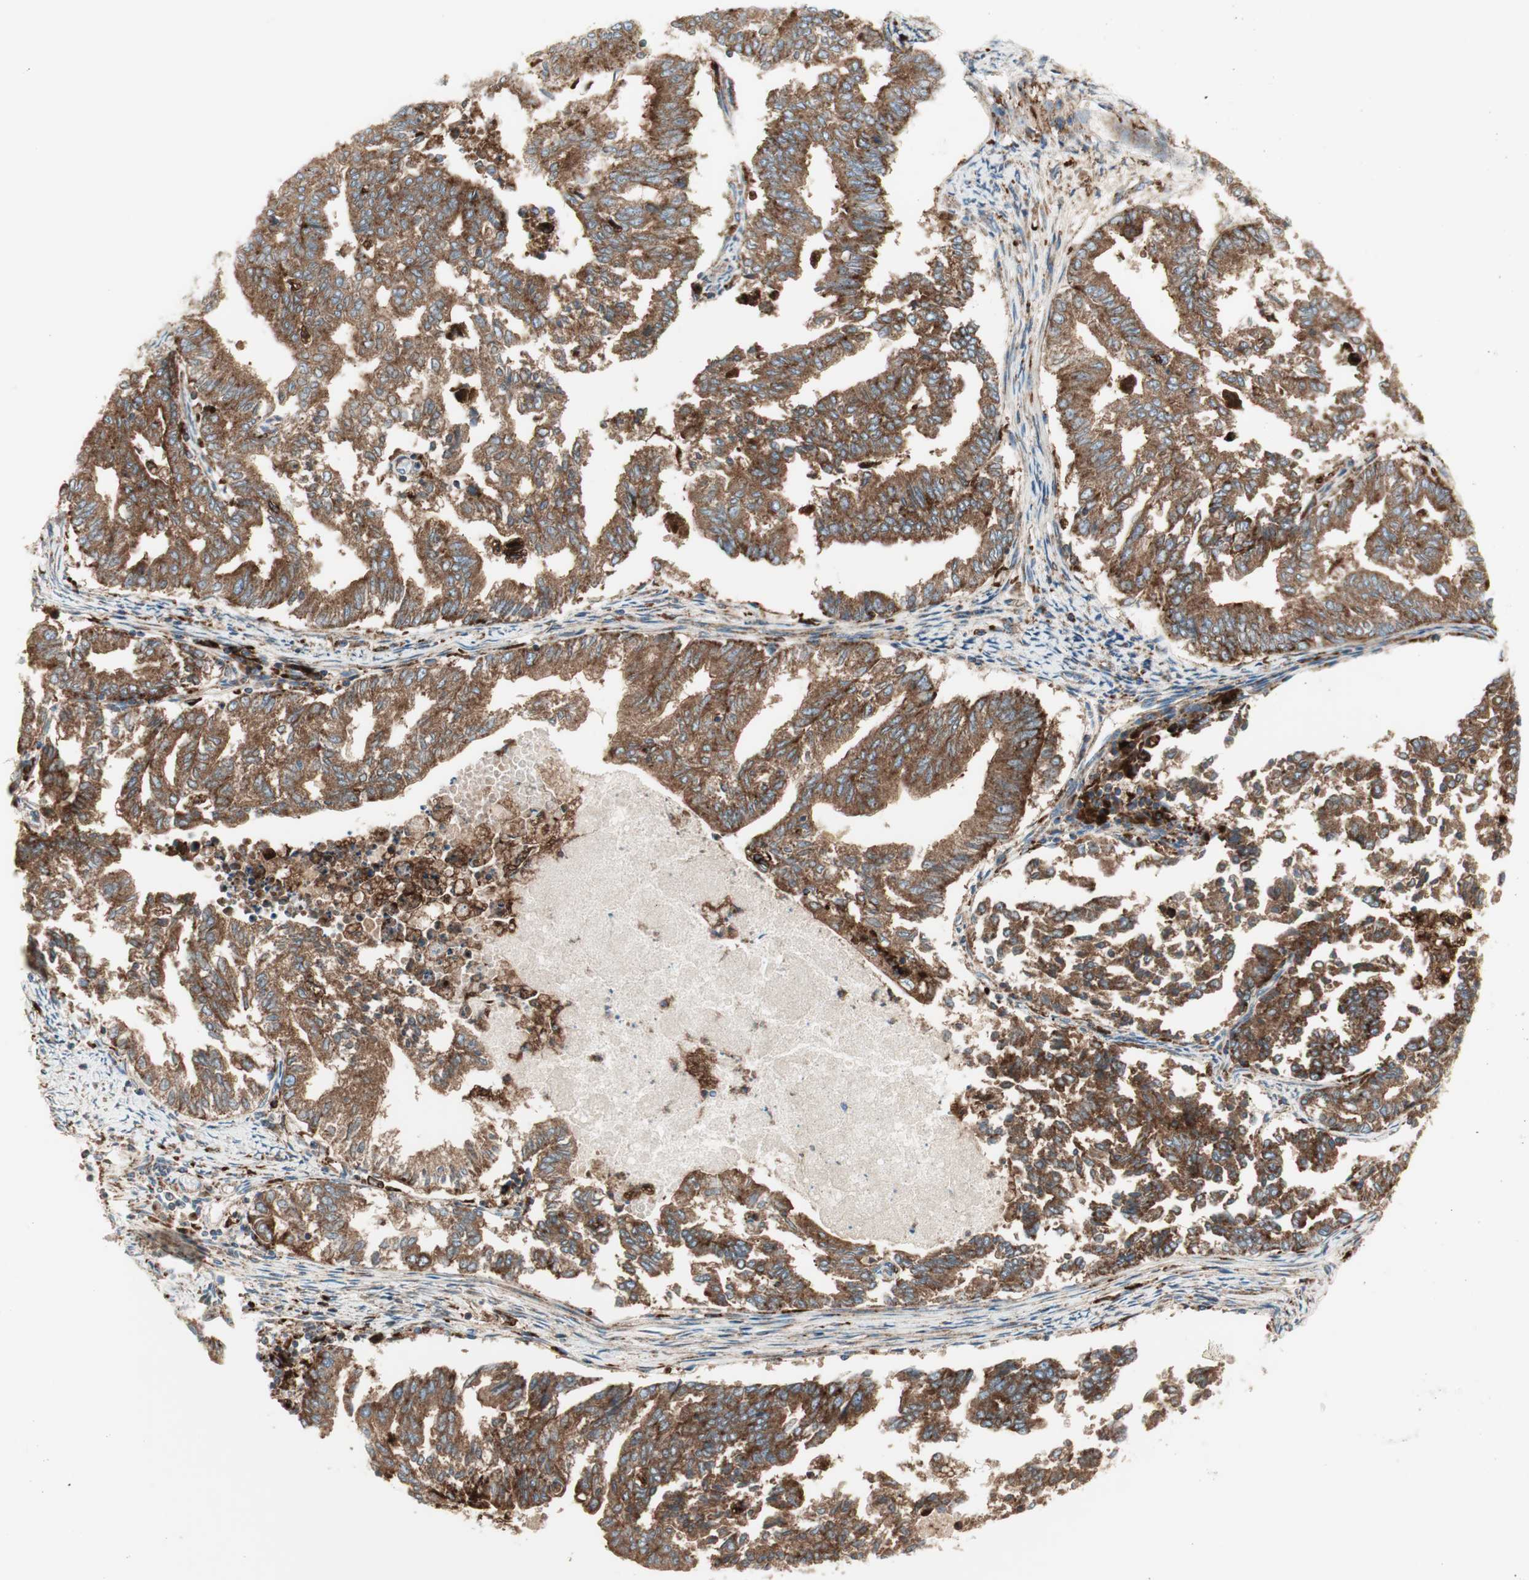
{"staining": {"intensity": "moderate", "quantity": ">75%", "location": "cytoplasmic/membranous"}, "tissue": "endometrial cancer", "cell_type": "Tumor cells", "image_type": "cancer", "snomed": [{"axis": "morphology", "description": "Adenocarcinoma, NOS"}, {"axis": "topography", "description": "Endometrium"}], "caption": "DAB (3,3'-diaminobenzidine) immunohistochemical staining of endometrial adenocarcinoma displays moderate cytoplasmic/membranous protein staining in approximately >75% of tumor cells.", "gene": "ATP6V1G1", "patient": {"sex": "female", "age": 79}}